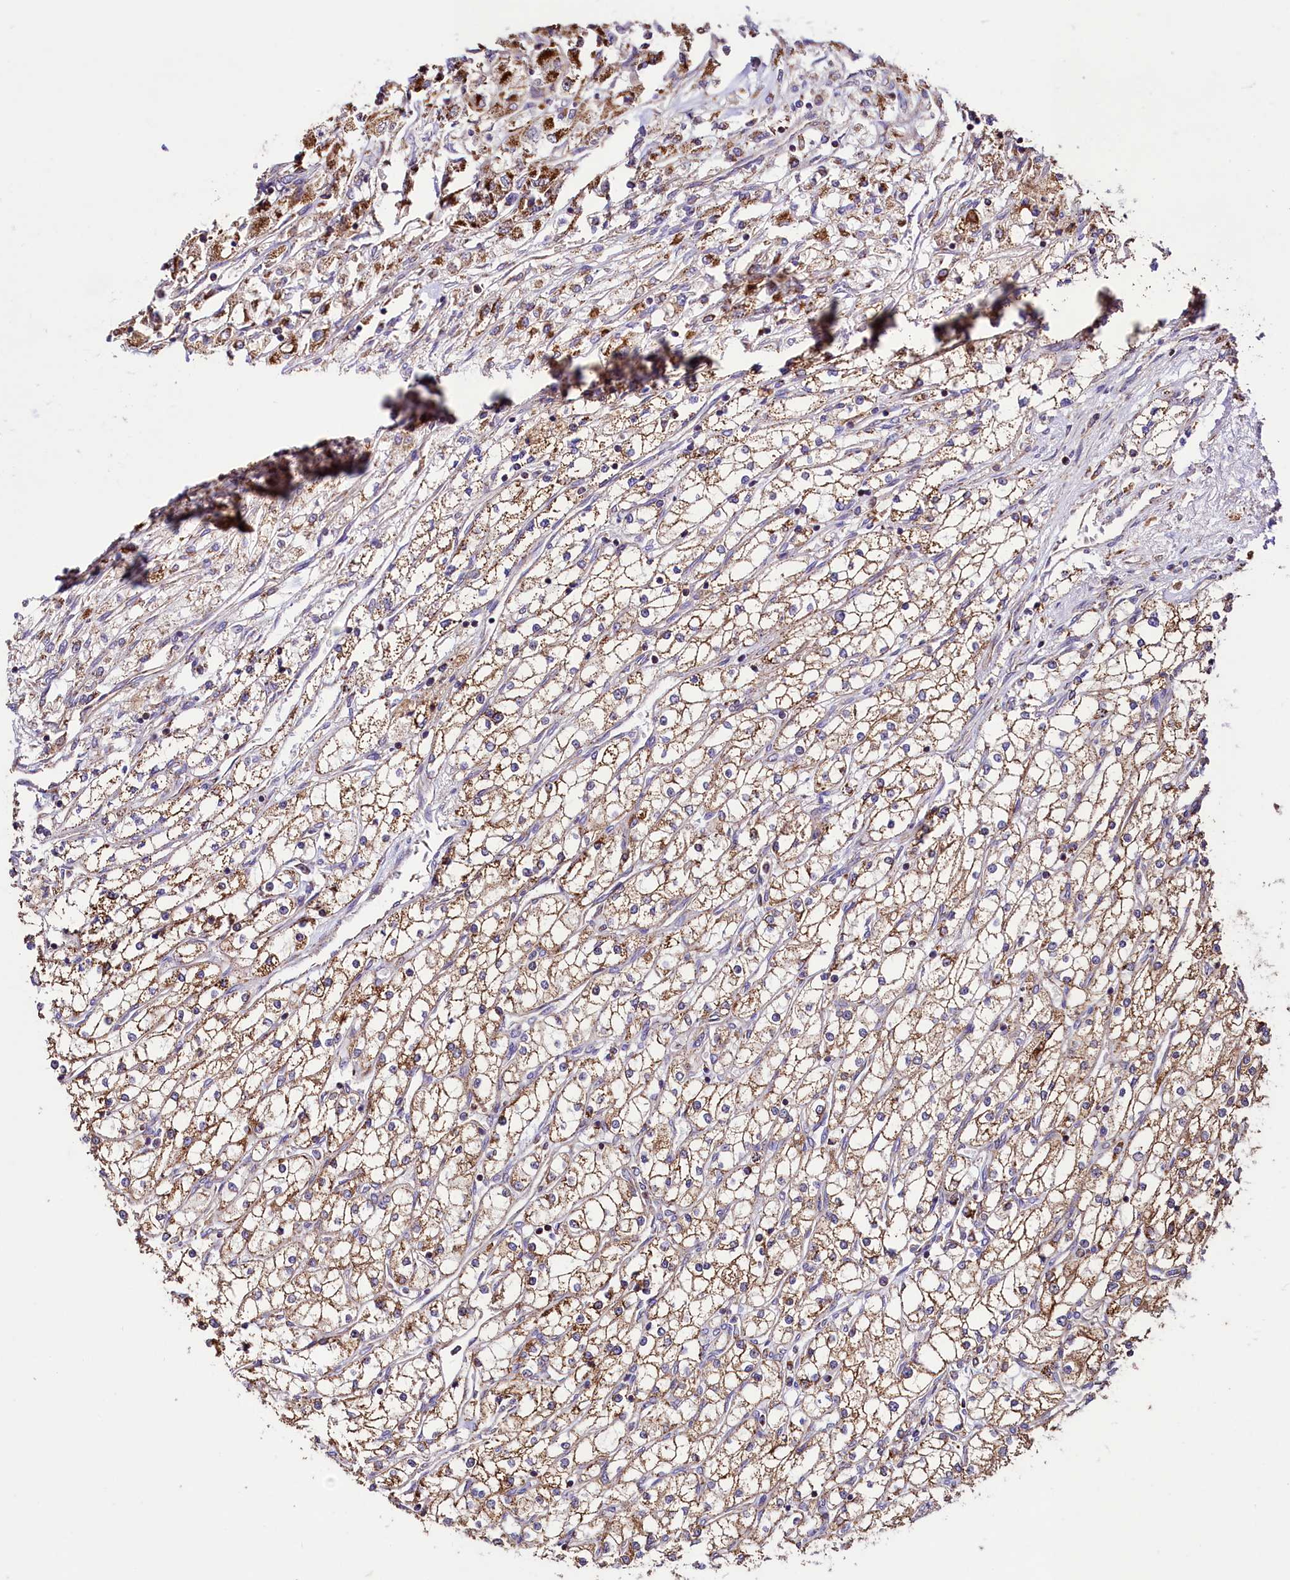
{"staining": {"intensity": "moderate", "quantity": ">75%", "location": "cytoplasmic/membranous"}, "tissue": "renal cancer", "cell_type": "Tumor cells", "image_type": "cancer", "snomed": [{"axis": "morphology", "description": "Adenocarcinoma, NOS"}, {"axis": "topography", "description": "Kidney"}], "caption": "This histopathology image displays immunohistochemistry (IHC) staining of human renal cancer (adenocarcinoma), with medium moderate cytoplasmic/membranous positivity in about >75% of tumor cells.", "gene": "STARD5", "patient": {"sex": "male", "age": 80}}